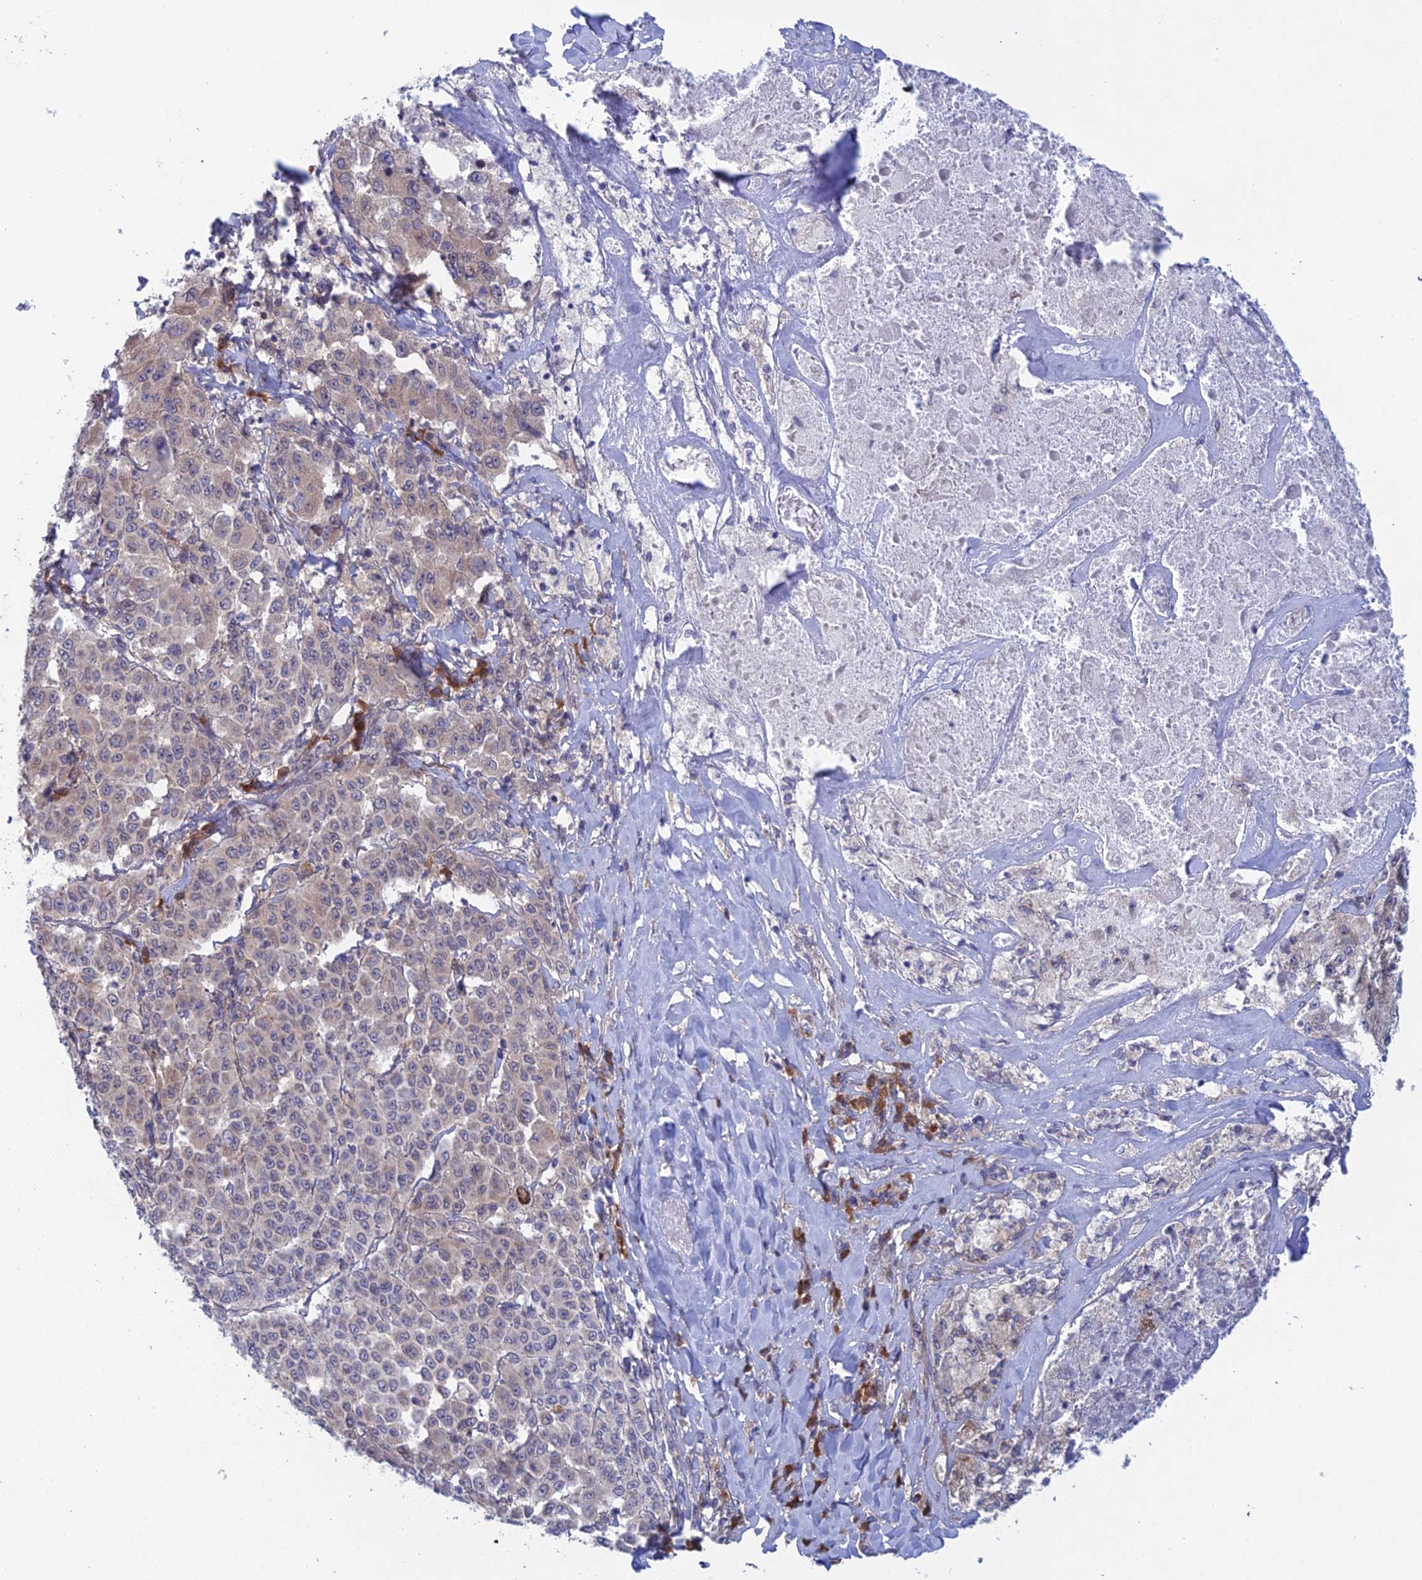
{"staining": {"intensity": "weak", "quantity": "25%-75%", "location": "cytoplasmic/membranous"}, "tissue": "melanoma", "cell_type": "Tumor cells", "image_type": "cancer", "snomed": [{"axis": "morphology", "description": "Malignant melanoma, Metastatic site"}, {"axis": "topography", "description": "Lymph node"}], "caption": "A brown stain shows weak cytoplasmic/membranous positivity of a protein in human melanoma tumor cells.", "gene": "SRA1", "patient": {"sex": "male", "age": 62}}